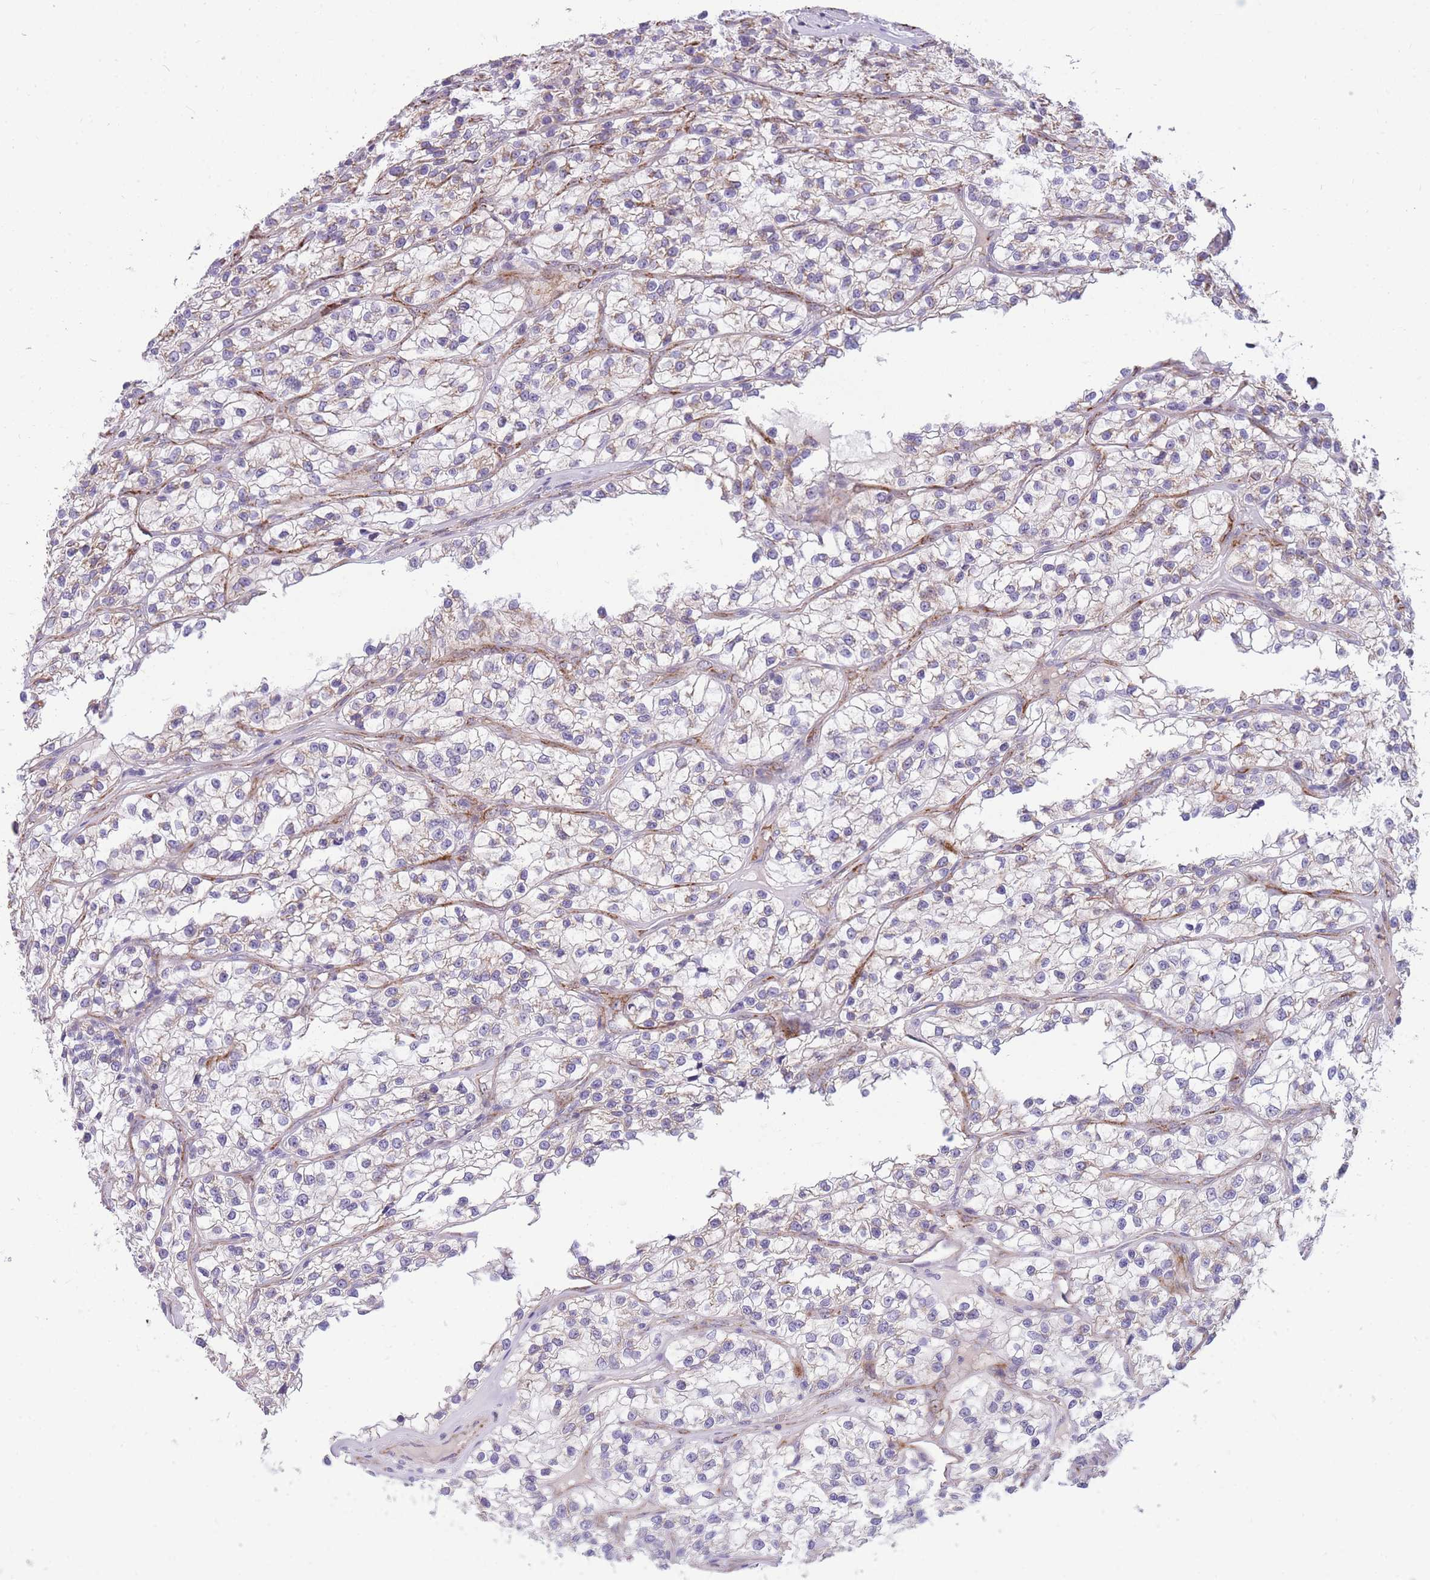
{"staining": {"intensity": "negative", "quantity": "none", "location": "none"}, "tissue": "renal cancer", "cell_type": "Tumor cells", "image_type": "cancer", "snomed": [{"axis": "morphology", "description": "Adenocarcinoma, NOS"}, {"axis": "topography", "description": "Kidney"}], "caption": "Tumor cells show no significant staining in renal cancer.", "gene": "DDX49", "patient": {"sex": "female", "age": 57}}